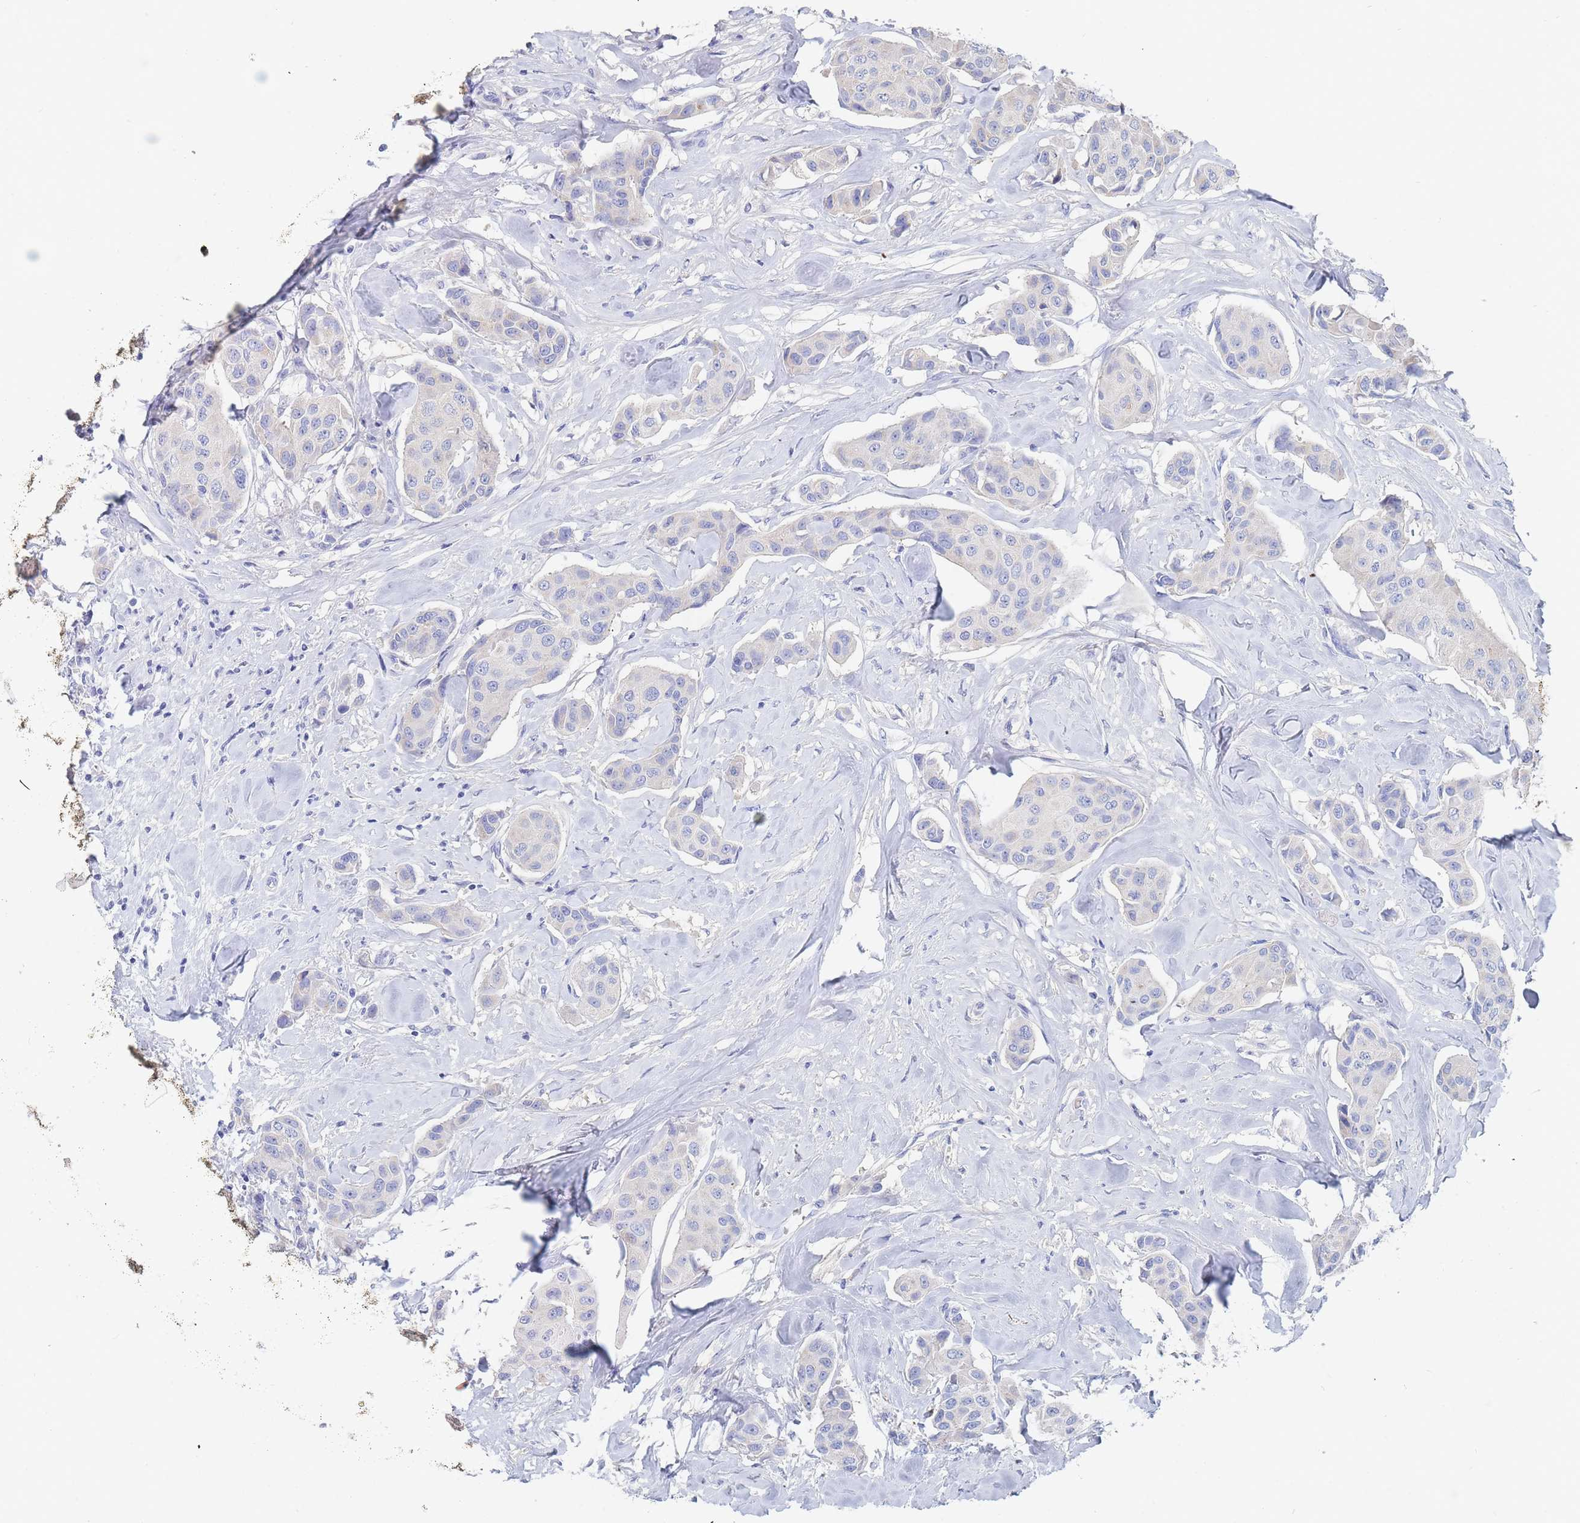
{"staining": {"intensity": "negative", "quantity": "none", "location": "none"}, "tissue": "breast cancer", "cell_type": "Tumor cells", "image_type": "cancer", "snomed": [{"axis": "morphology", "description": "Duct carcinoma"}, {"axis": "topography", "description": "Breast"}, {"axis": "topography", "description": "Lymph node"}], "caption": "Tumor cells are negative for brown protein staining in breast cancer (intraductal carcinoma). (DAB IHC with hematoxylin counter stain).", "gene": "SLC25A35", "patient": {"sex": "female", "age": 80}}